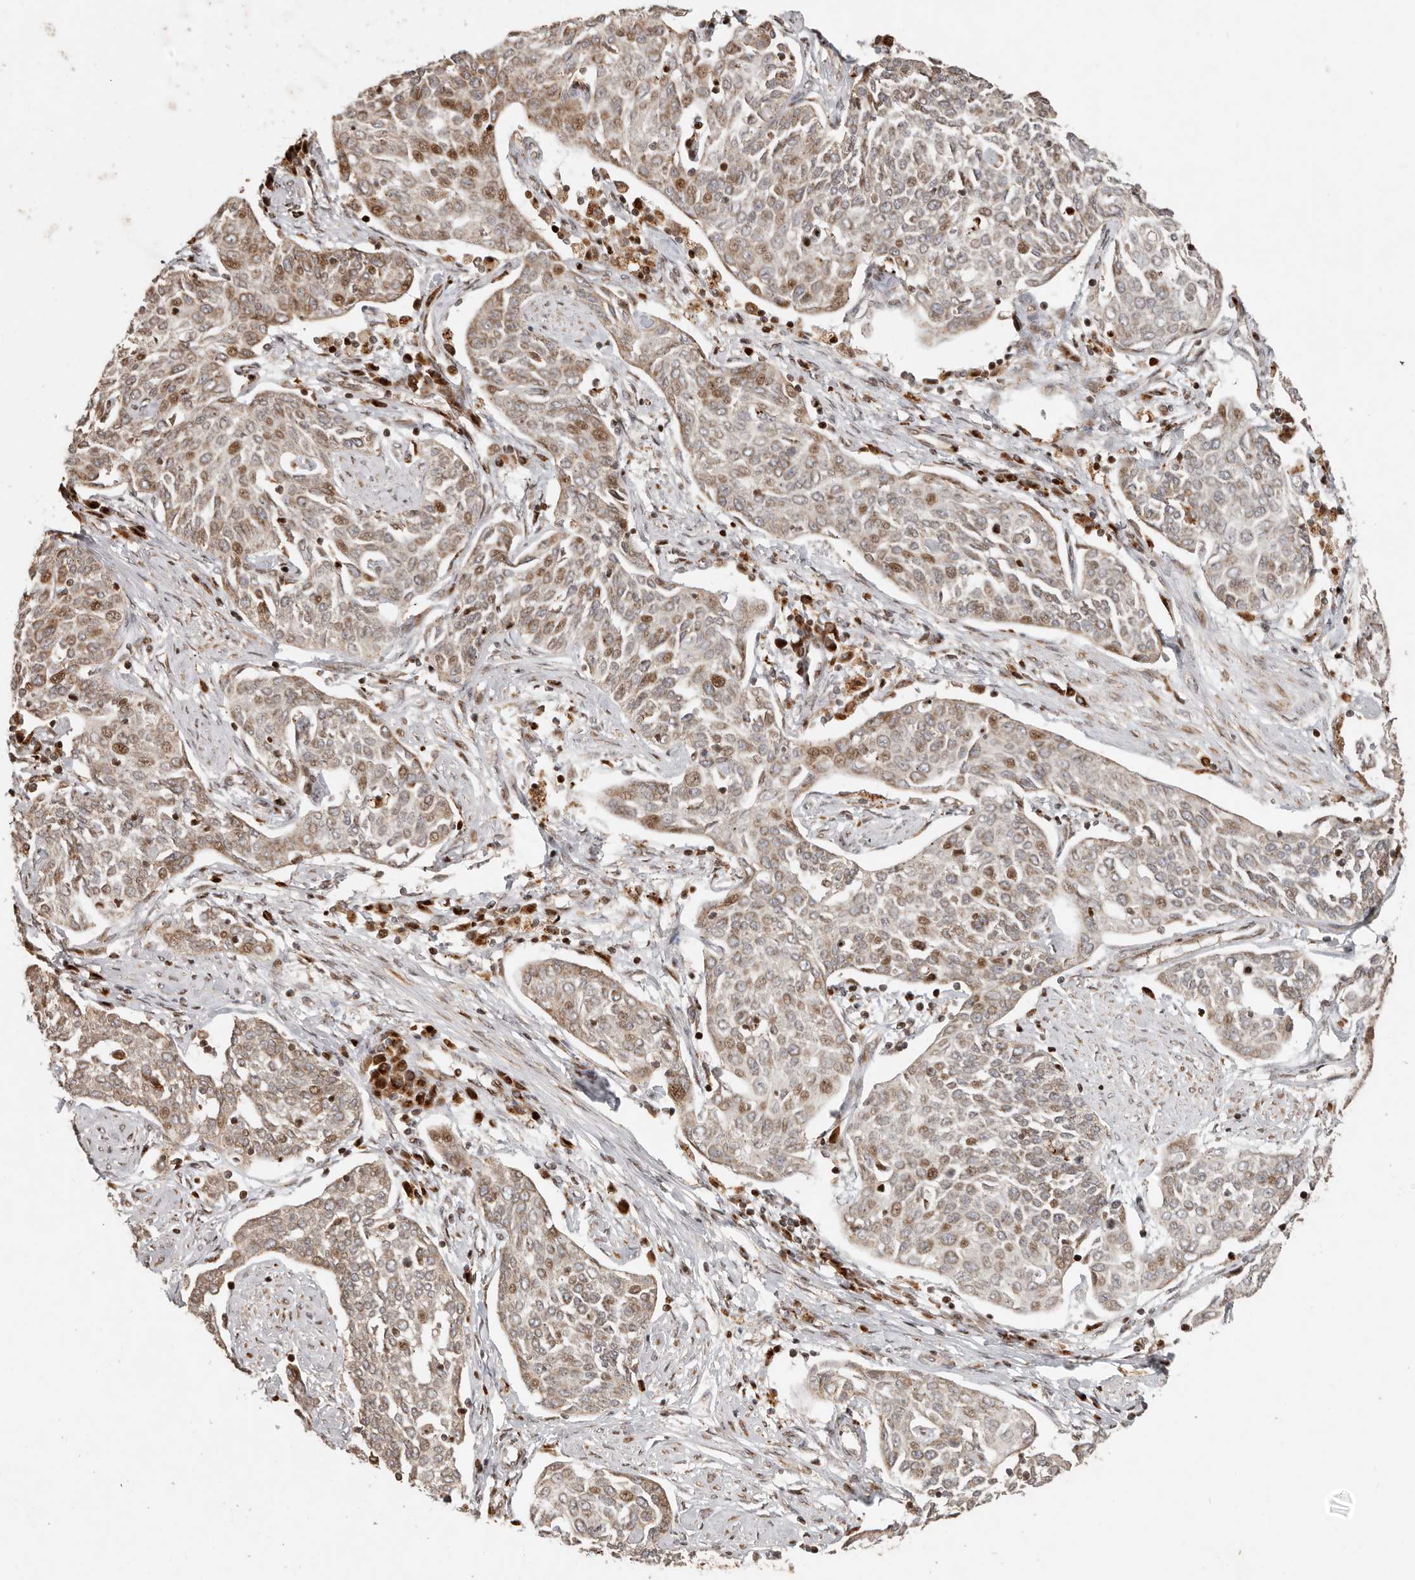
{"staining": {"intensity": "moderate", "quantity": "25%-75%", "location": "nuclear"}, "tissue": "cervical cancer", "cell_type": "Tumor cells", "image_type": "cancer", "snomed": [{"axis": "morphology", "description": "Squamous cell carcinoma, NOS"}, {"axis": "topography", "description": "Cervix"}], "caption": "Tumor cells exhibit moderate nuclear positivity in about 25%-75% of cells in cervical cancer (squamous cell carcinoma).", "gene": "TRIM4", "patient": {"sex": "female", "age": 34}}